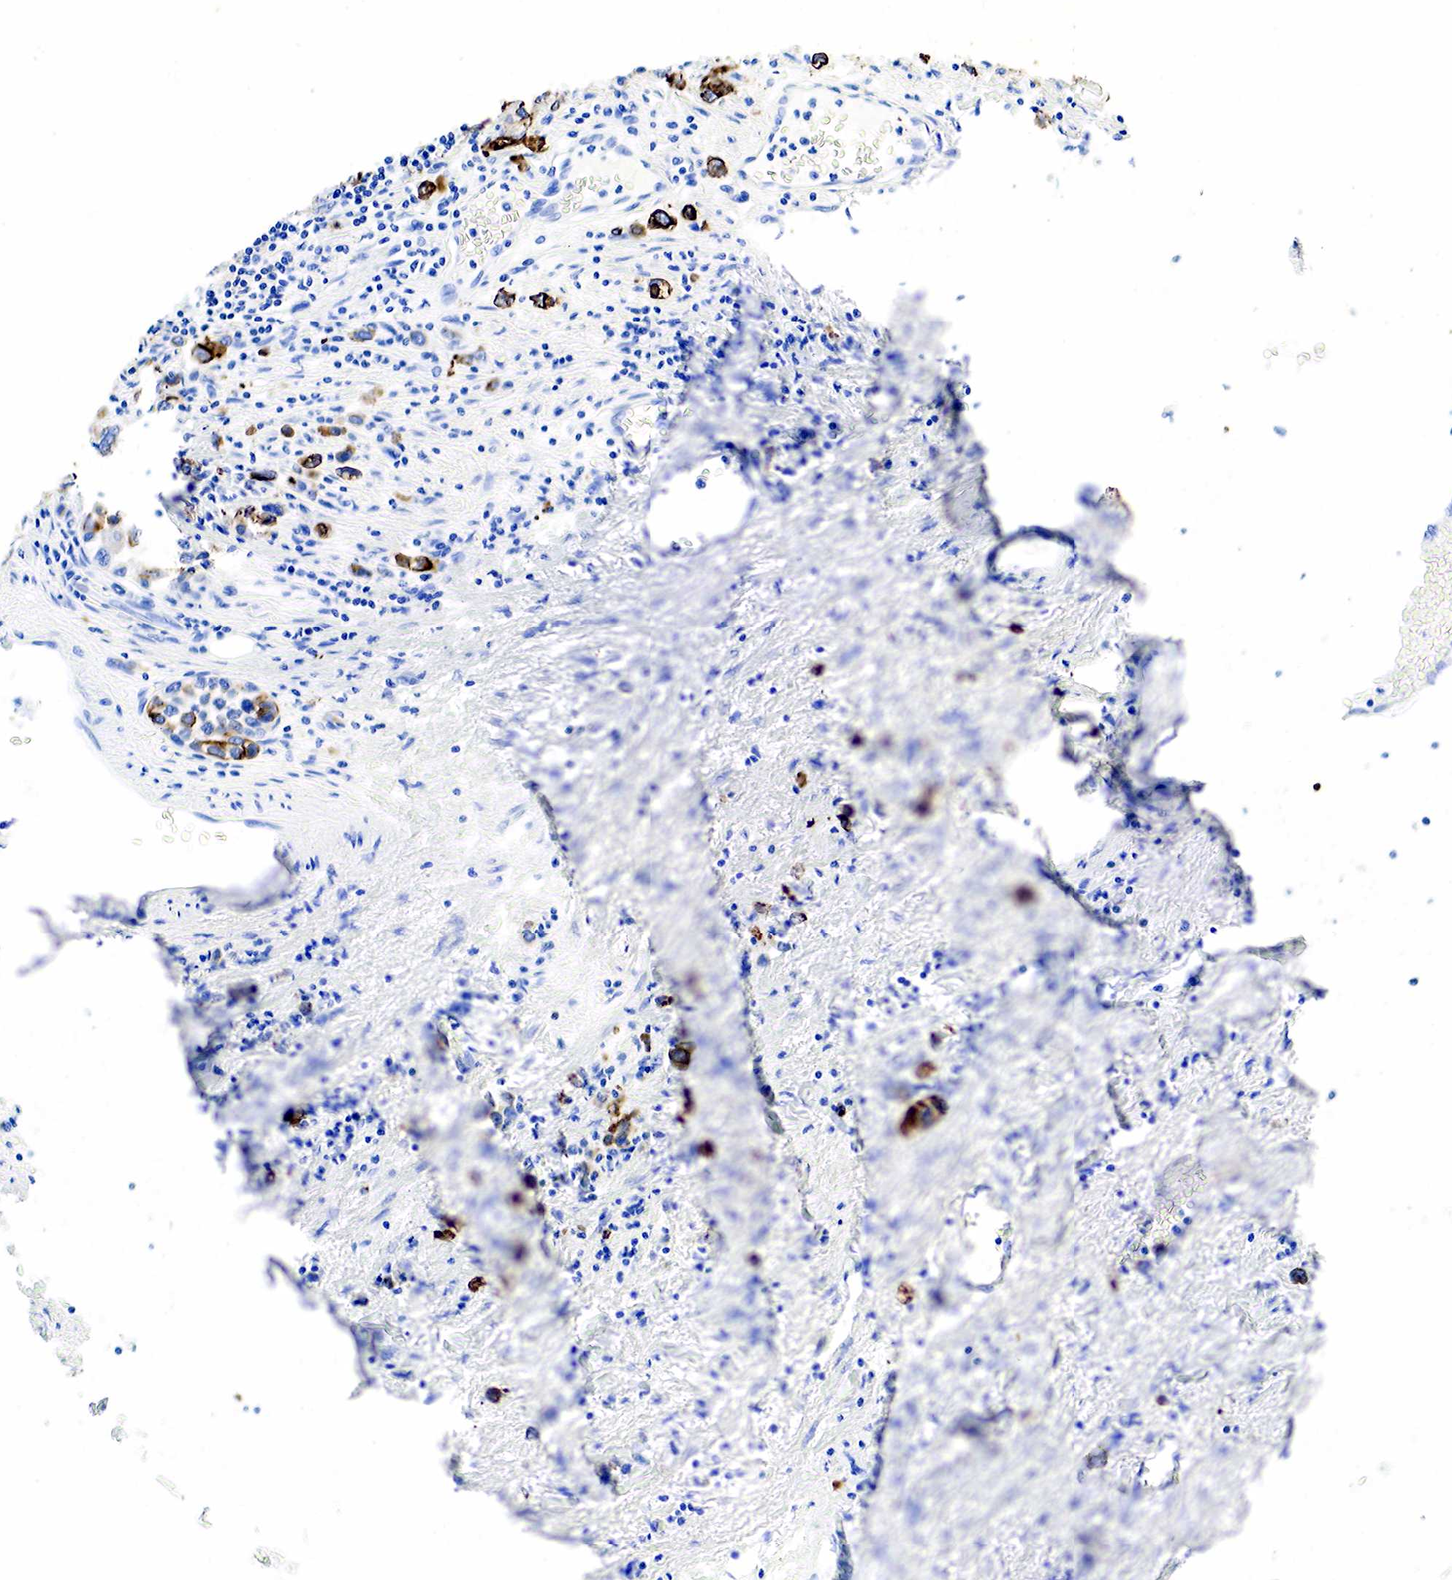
{"staining": {"intensity": "strong", "quantity": "25%-75%", "location": "cytoplasmic/membranous"}, "tissue": "stomach cancer", "cell_type": "Tumor cells", "image_type": "cancer", "snomed": [{"axis": "morphology", "description": "Adenocarcinoma, NOS"}, {"axis": "topography", "description": "Stomach, upper"}], "caption": "Brown immunohistochemical staining in human stomach adenocarcinoma reveals strong cytoplasmic/membranous staining in approximately 25%-75% of tumor cells.", "gene": "KRT7", "patient": {"sex": "male", "age": 76}}